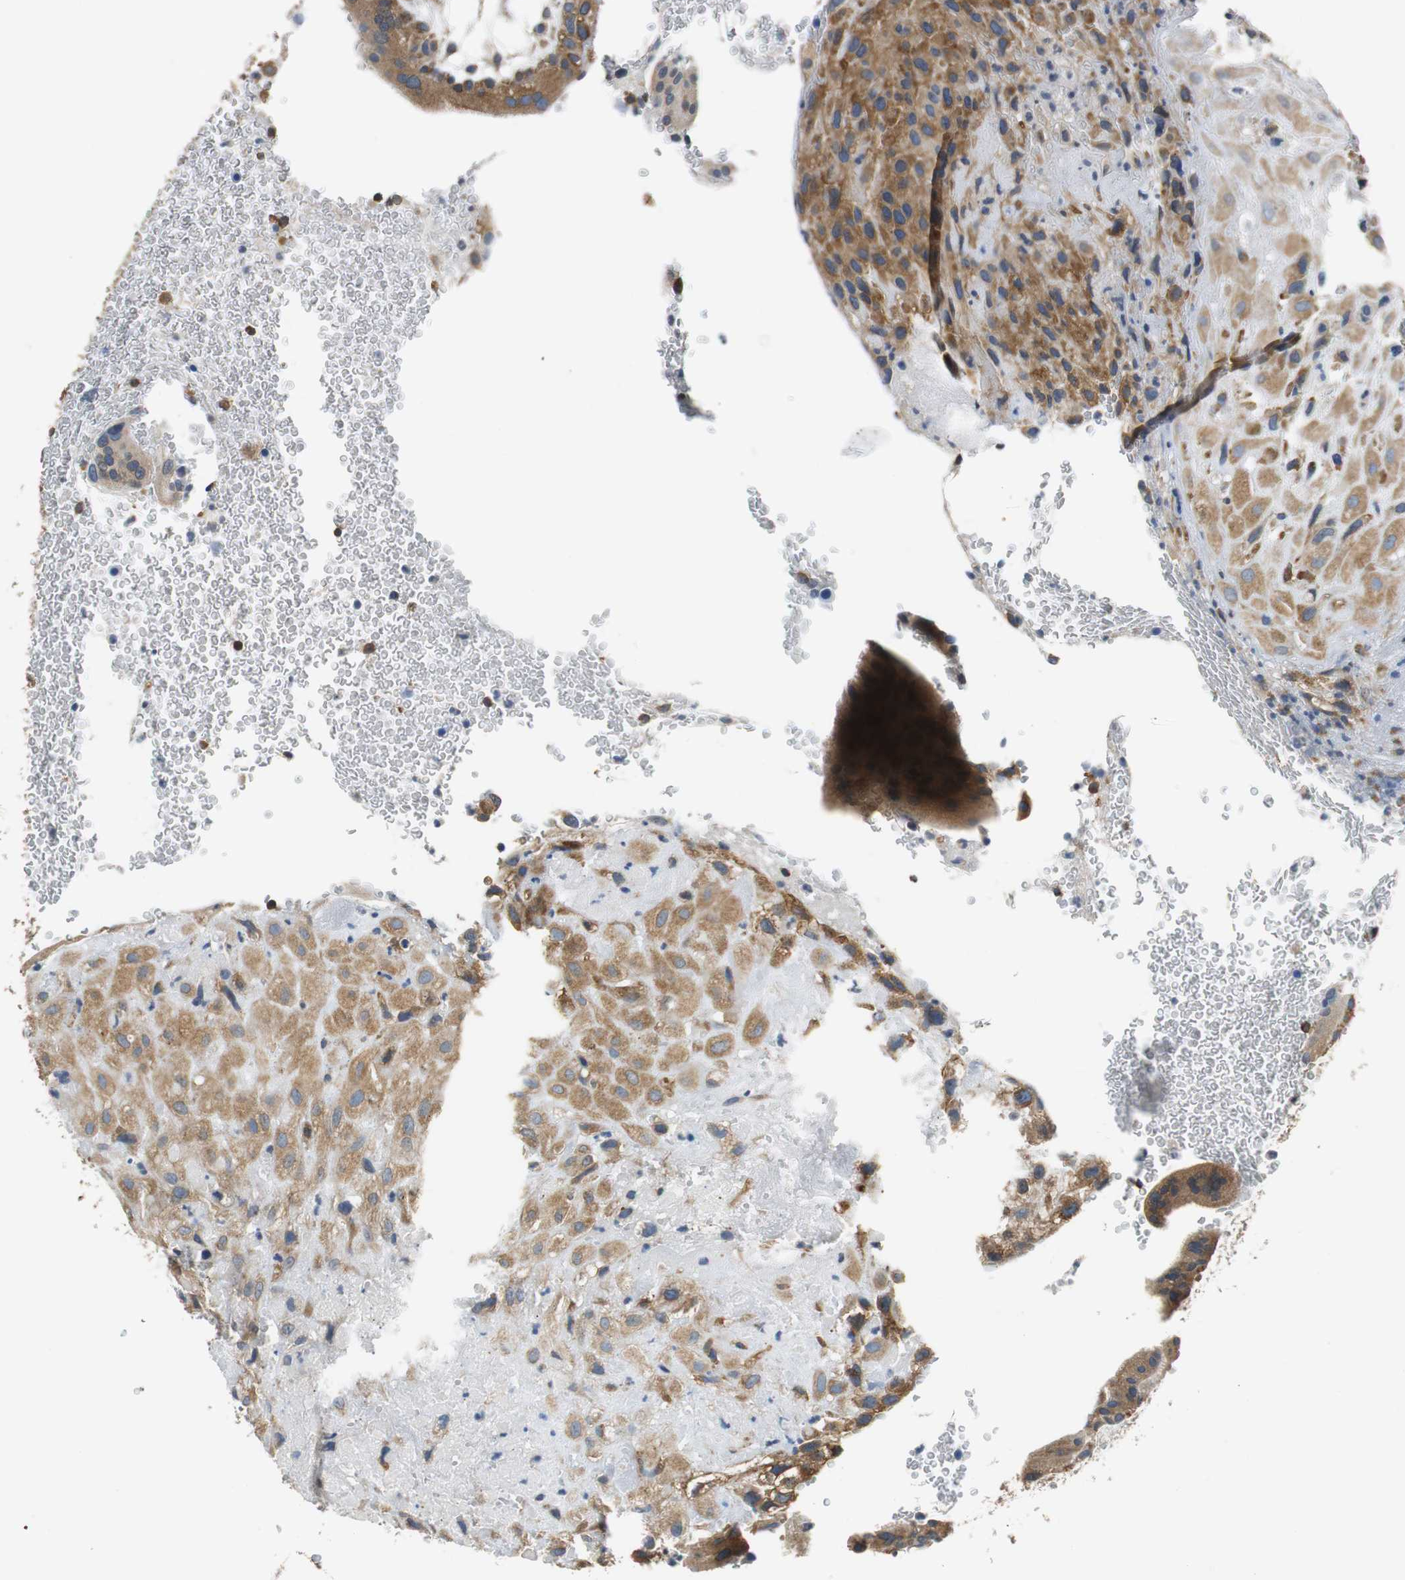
{"staining": {"intensity": "moderate", "quantity": ">75%", "location": "cytoplasmic/membranous"}, "tissue": "placenta", "cell_type": "Decidual cells", "image_type": "normal", "snomed": [{"axis": "morphology", "description": "Normal tissue, NOS"}, {"axis": "topography", "description": "Placenta"}], "caption": "Decidual cells exhibit medium levels of moderate cytoplasmic/membranous staining in about >75% of cells in unremarkable human placenta. (Brightfield microscopy of DAB IHC at high magnification).", "gene": "CNOT3", "patient": {"sex": "female", "age": 19}}